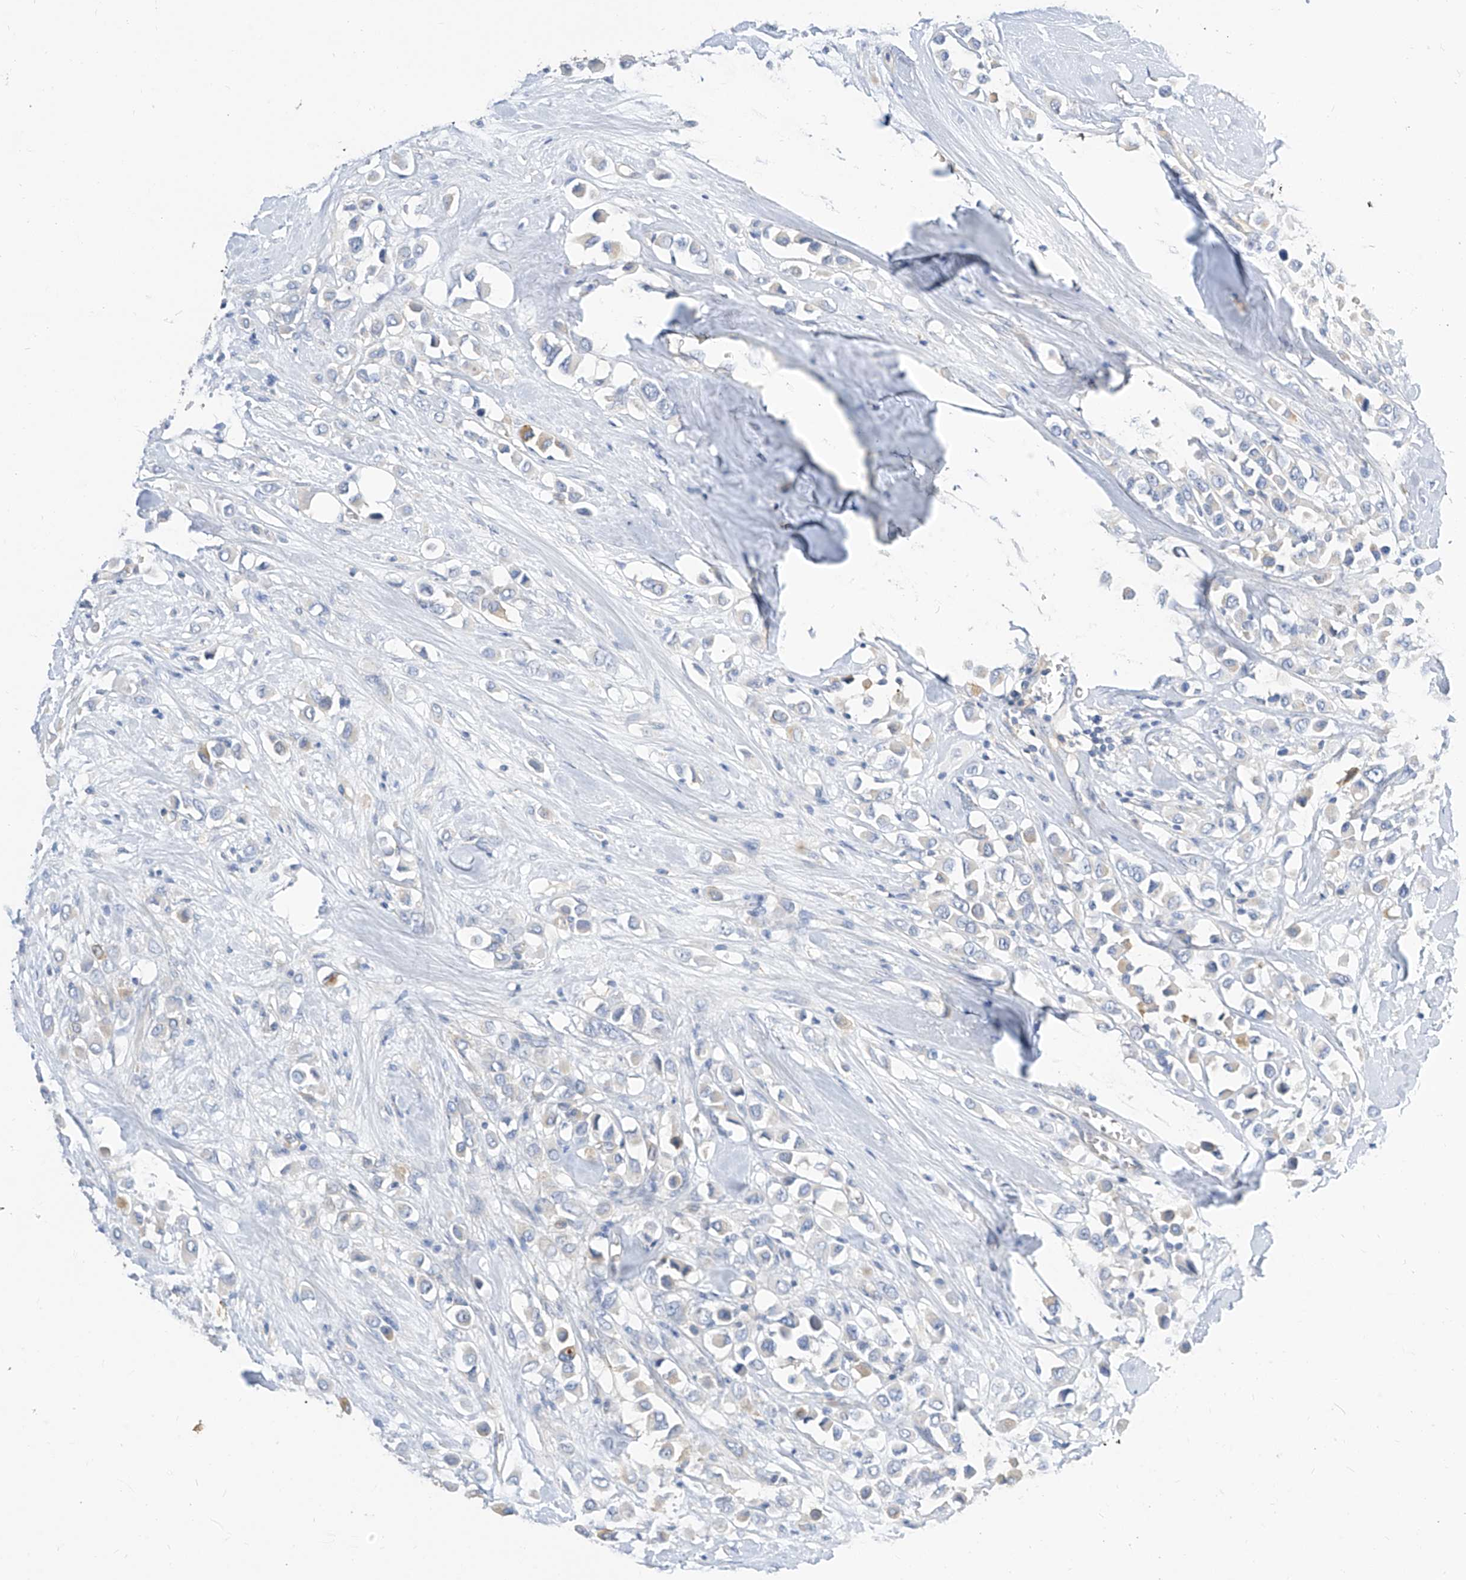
{"staining": {"intensity": "weak", "quantity": "<25%", "location": "cytoplasmic/membranous"}, "tissue": "breast cancer", "cell_type": "Tumor cells", "image_type": "cancer", "snomed": [{"axis": "morphology", "description": "Duct carcinoma"}, {"axis": "topography", "description": "Breast"}], "caption": "There is no significant staining in tumor cells of breast cancer.", "gene": "SCGB2A1", "patient": {"sex": "female", "age": 61}}